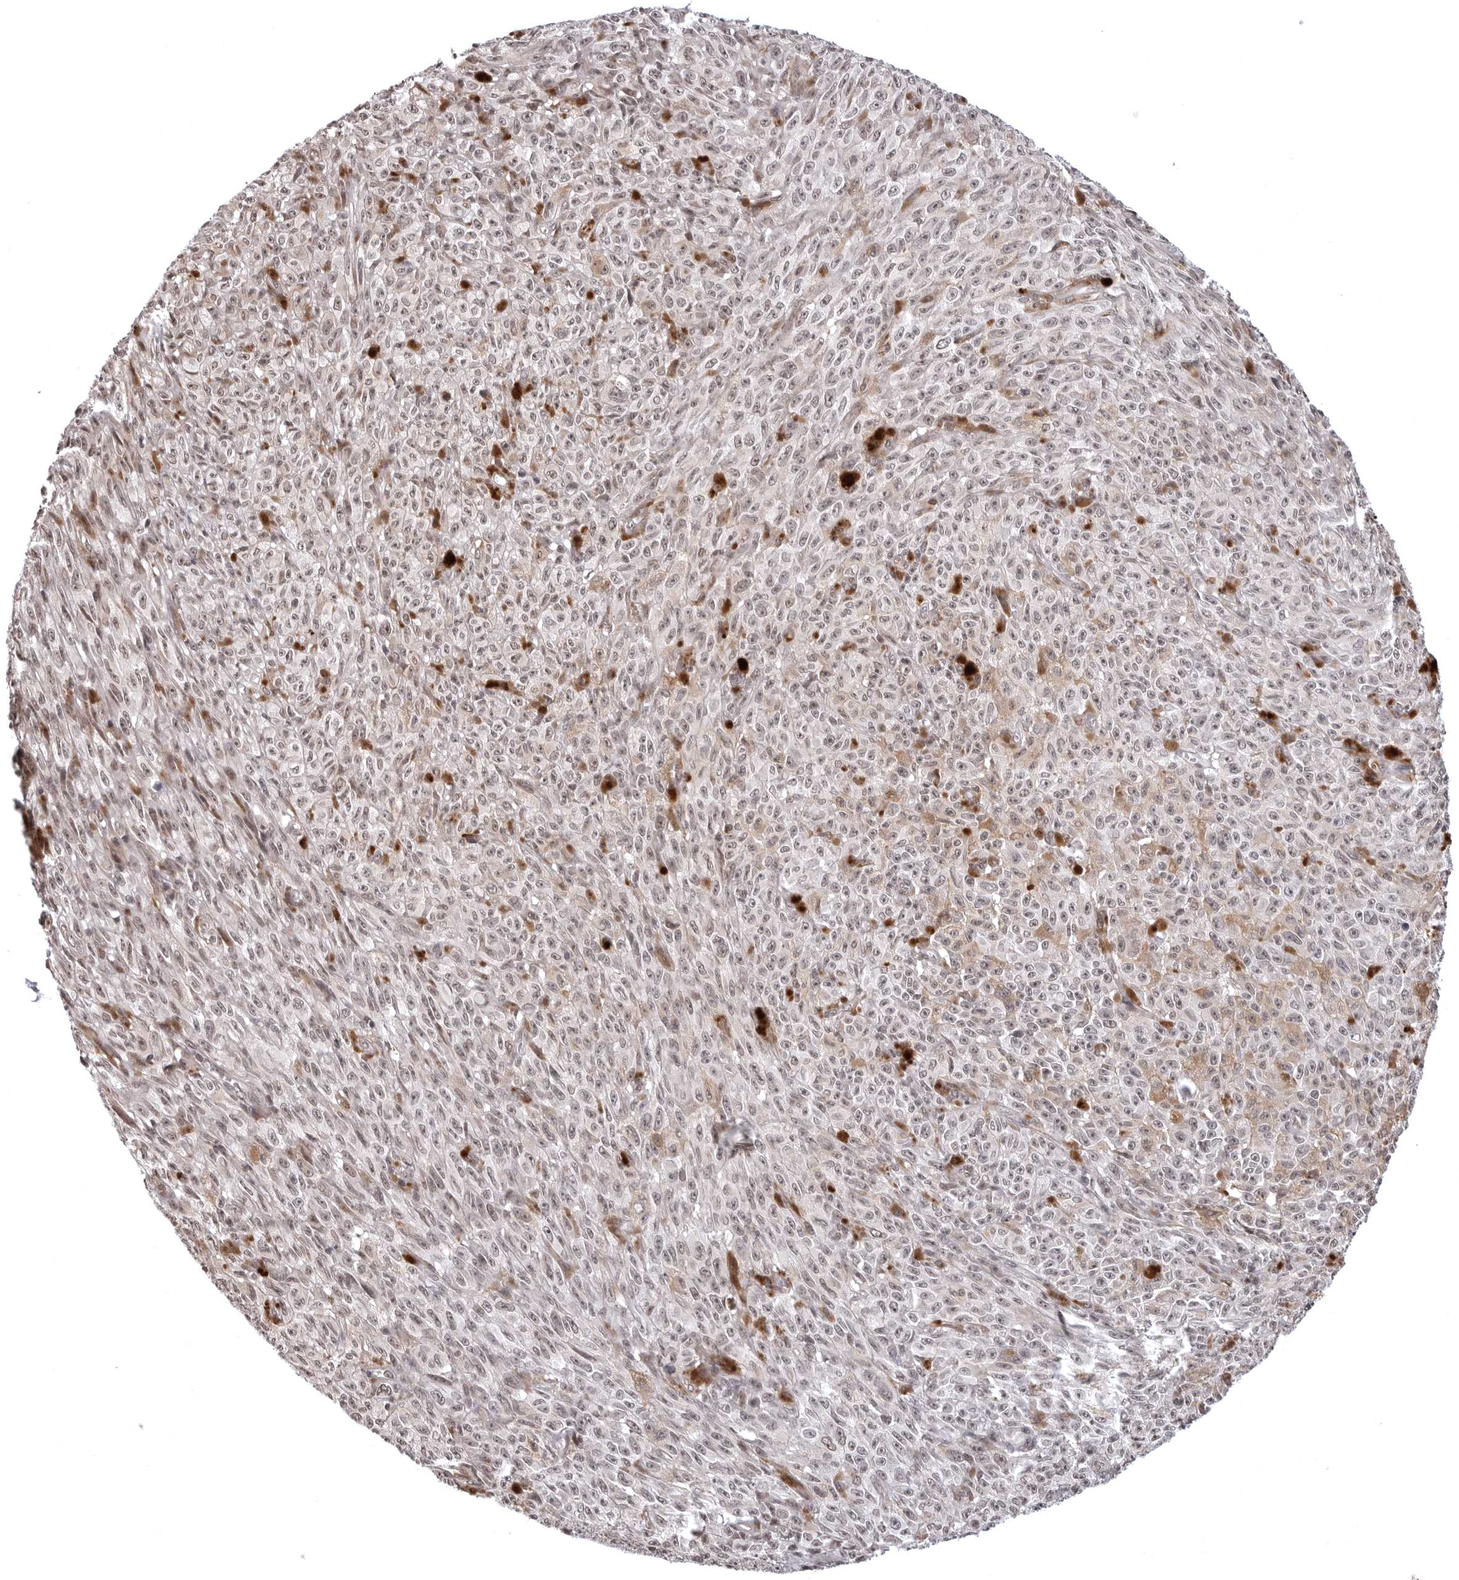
{"staining": {"intensity": "weak", "quantity": "25%-75%", "location": "nuclear"}, "tissue": "melanoma", "cell_type": "Tumor cells", "image_type": "cancer", "snomed": [{"axis": "morphology", "description": "Malignant melanoma, NOS"}, {"axis": "topography", "description": "Skin"}], "caption": "A high-resolution photomicrograph shows immunohistochemistry (IHC) staining of melanoma, which demonstrates weak nuclear positivity in approximately 25%-75% of tumor cells.", "gene": "PHF3", "patient": {"sex": "female", "age": 82}}